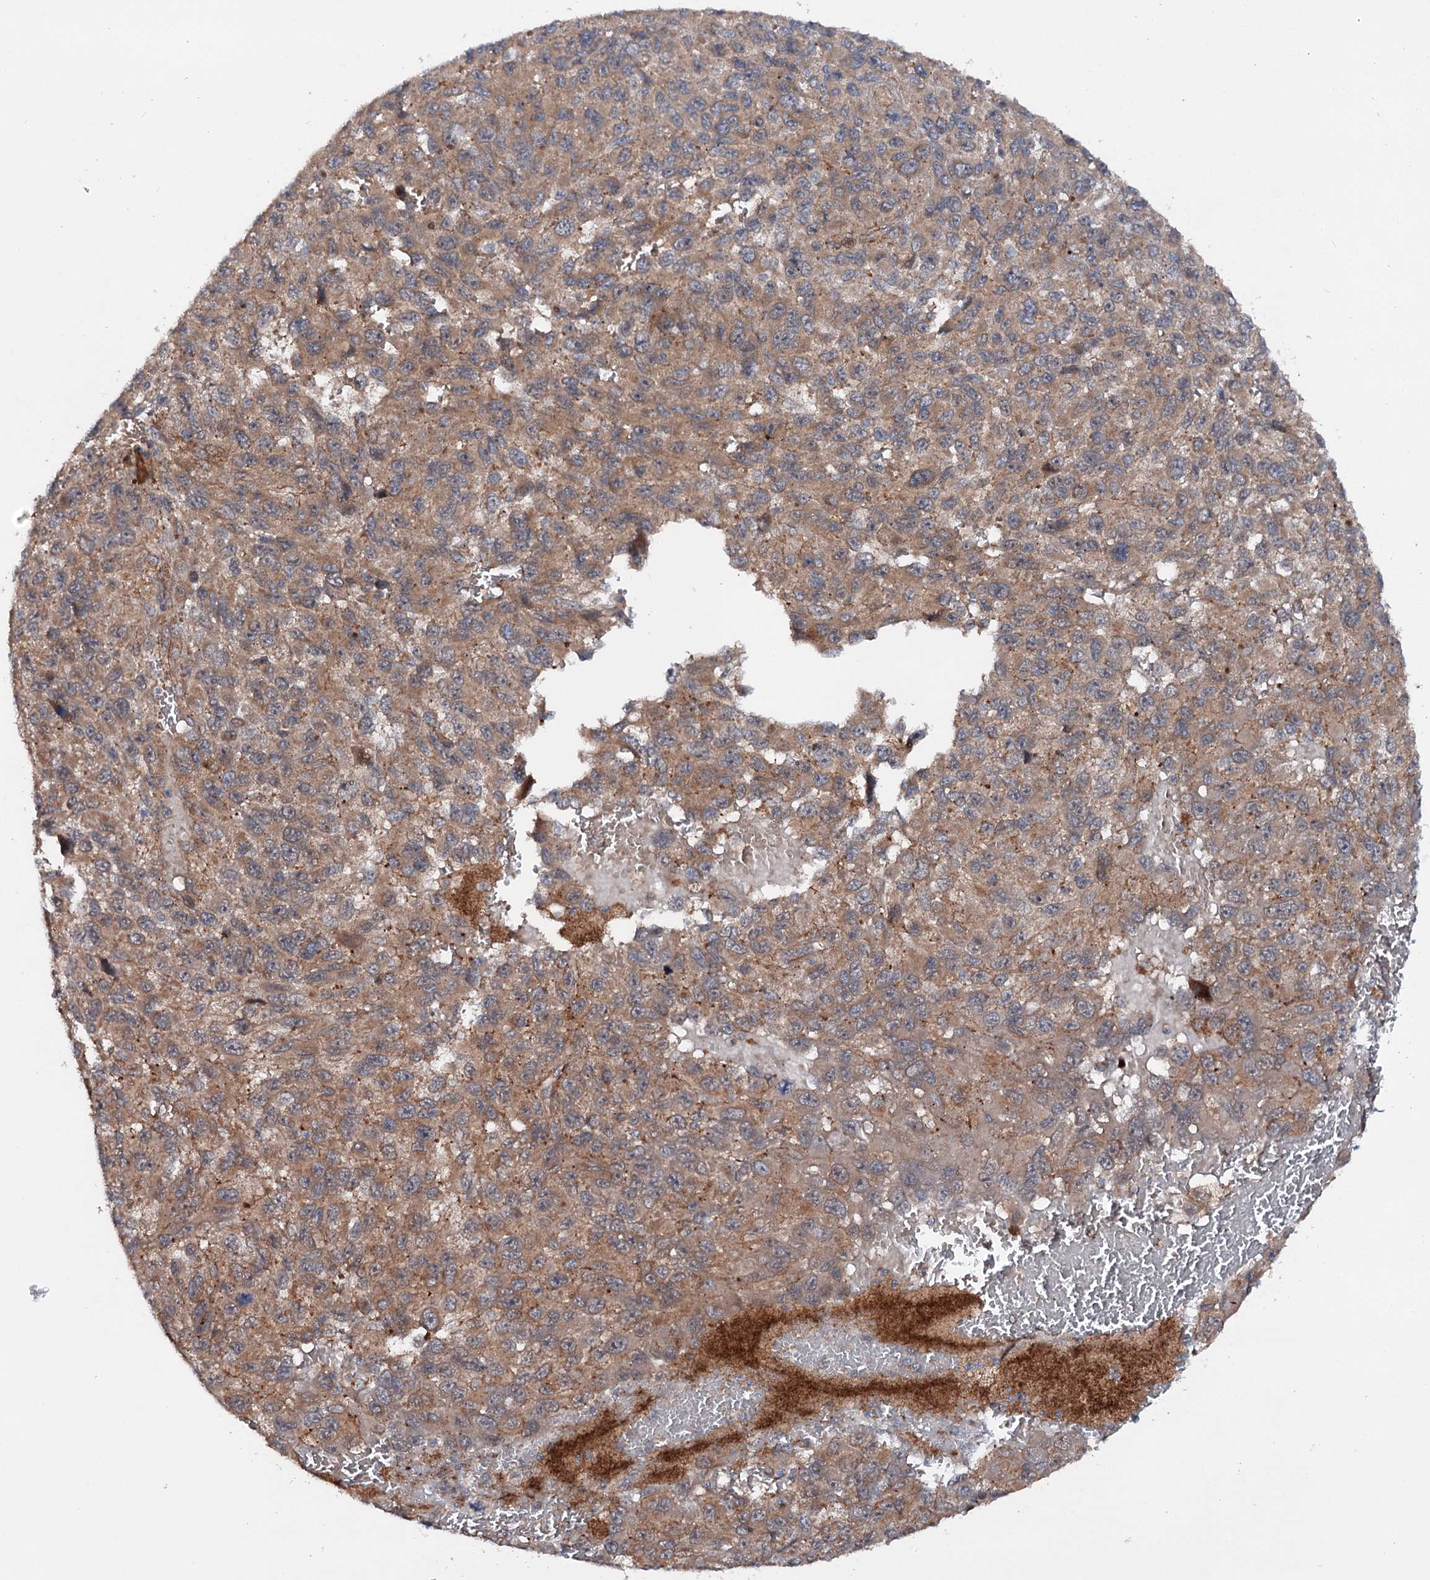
{"staining": {"intensity": "moderate", "quantity": ">75%", "location": "cytoplasmic/membranous"}, "tissue": "melanoma", "cell_type": "Tumor cells", "image_type": "cancer", "snomed": [{"axis": "morphology", "description": "Normal tissue, NOS"}, {"axis": "morphology", "description": "Malignant melanoma, NOS"}, {"axis": "topography", "description": "Skin"}], "caption": "Moderate cytoplasmic/membranous staining is appreciated in approximately >75% of tumor cells in malignant melanoma. The protein is shown in brown color, while the nuclei are stained blue.", "gene": "ADGRG4", "patient": {"sex": "female", "age": 96}}